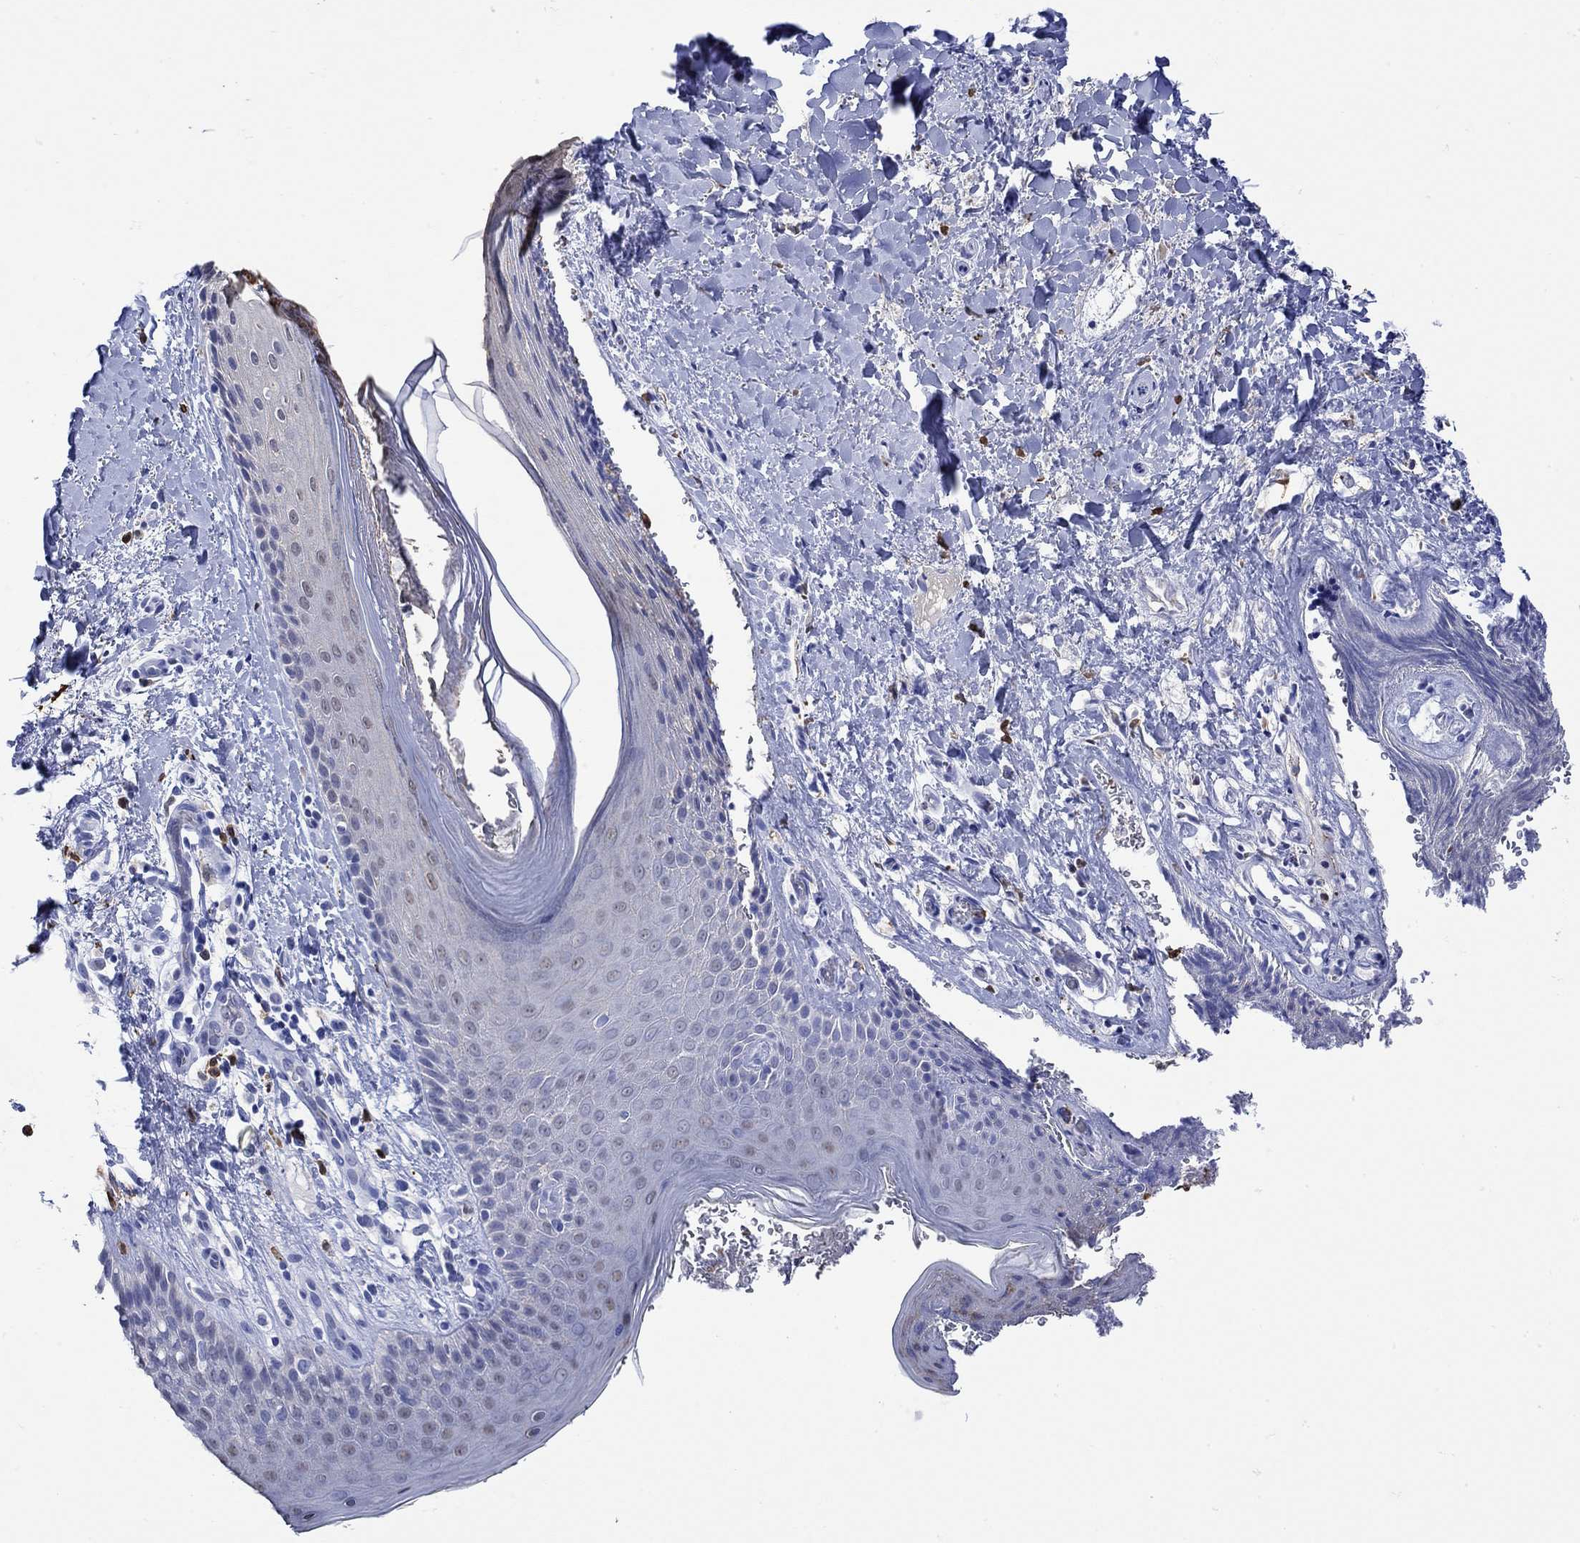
{"staining": {"intensity": "negative", "quantity": "none", "location": "none"}, "tissue": "skin", "cell_type": "Epidermal cells", "image_type": "normal", "snomed": [{"axis": "morphology", "description": "Normal tissue, NOS"}, {"axis": "topography", "description": "Anal"}], "caption": "This photomicrograph is of normal skin stained with immunohistochemistry (IHC) to label a protein in brown with the nuclei are counter-stained blue. There is no staining in epidermal cells. The staining was performed using DAB (3,3'-diaminobenzidine) to visualize the protein expression in brown, while the nuclei were stained in blue with hematoxylin (Magnification: 20x).", "gene": "LINGO3", "patient": {"sex": "male", "age": 36}}